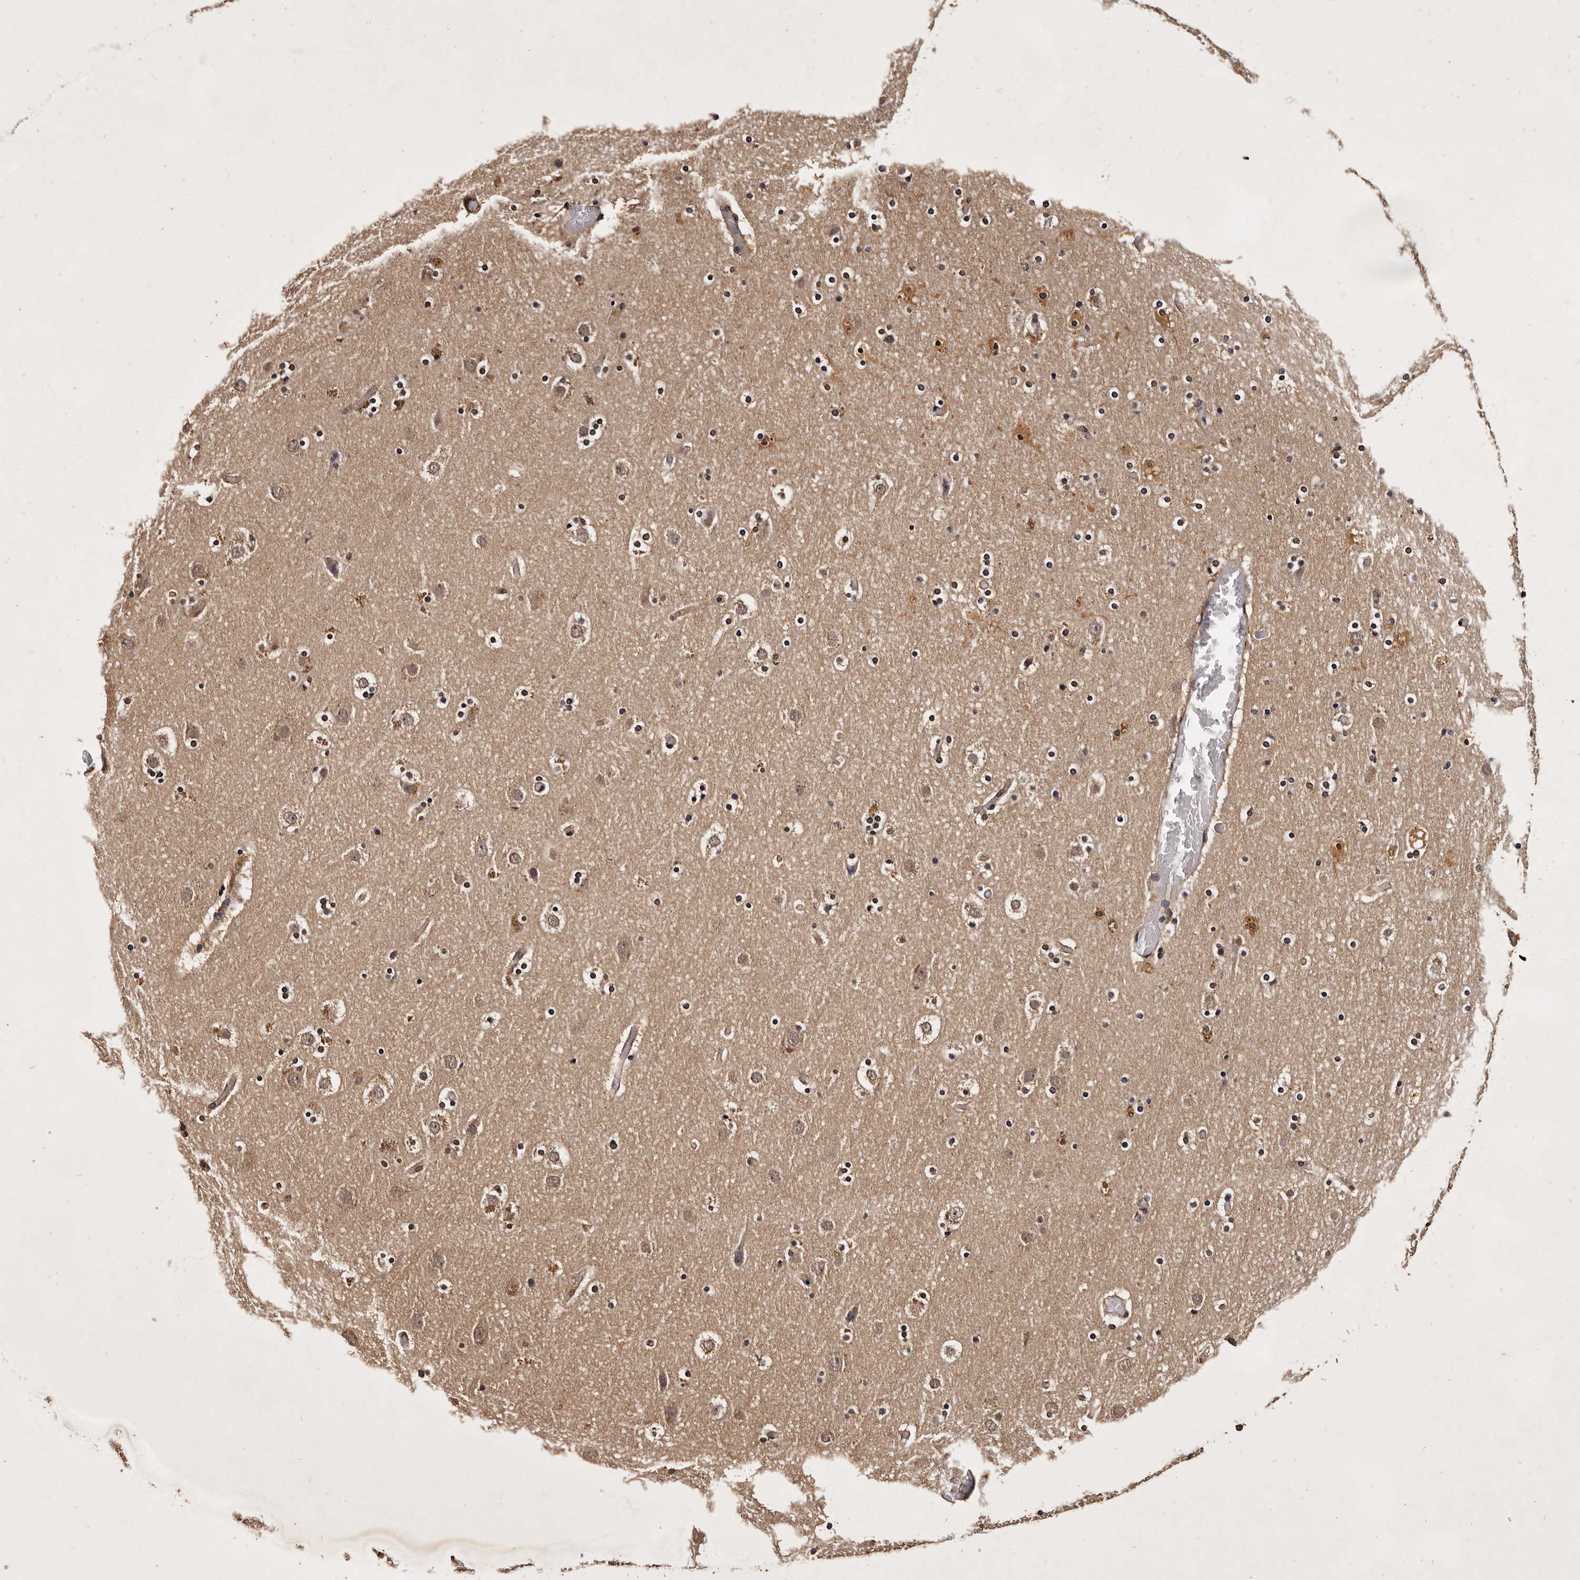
{"staining": {"intensity": "weak", "quantity": ">75%", "location": "cytoplasmic/membranous"}, "tissue": "cerebral cortex", "cell_type": "Endothelial cells", "image_type": "normal", "snomed": [{"axis": "morphology", "description": "Normal tissue, NOS"}, {"axis": "topography", "description": "Cerebral cortex"}], "caption": "Immunohistochemical staining of unremarkable human cerebral cortex reveals weak cytoplasmic/membranous protein staining in about >75% of endothelial cells. The staining was performed using DAB, with brown indicating positive protein expression. Nuclei are stained blue with hematoxylin.", "gene": "PARS2", "patient": {"sex": "male", "age": 57}}